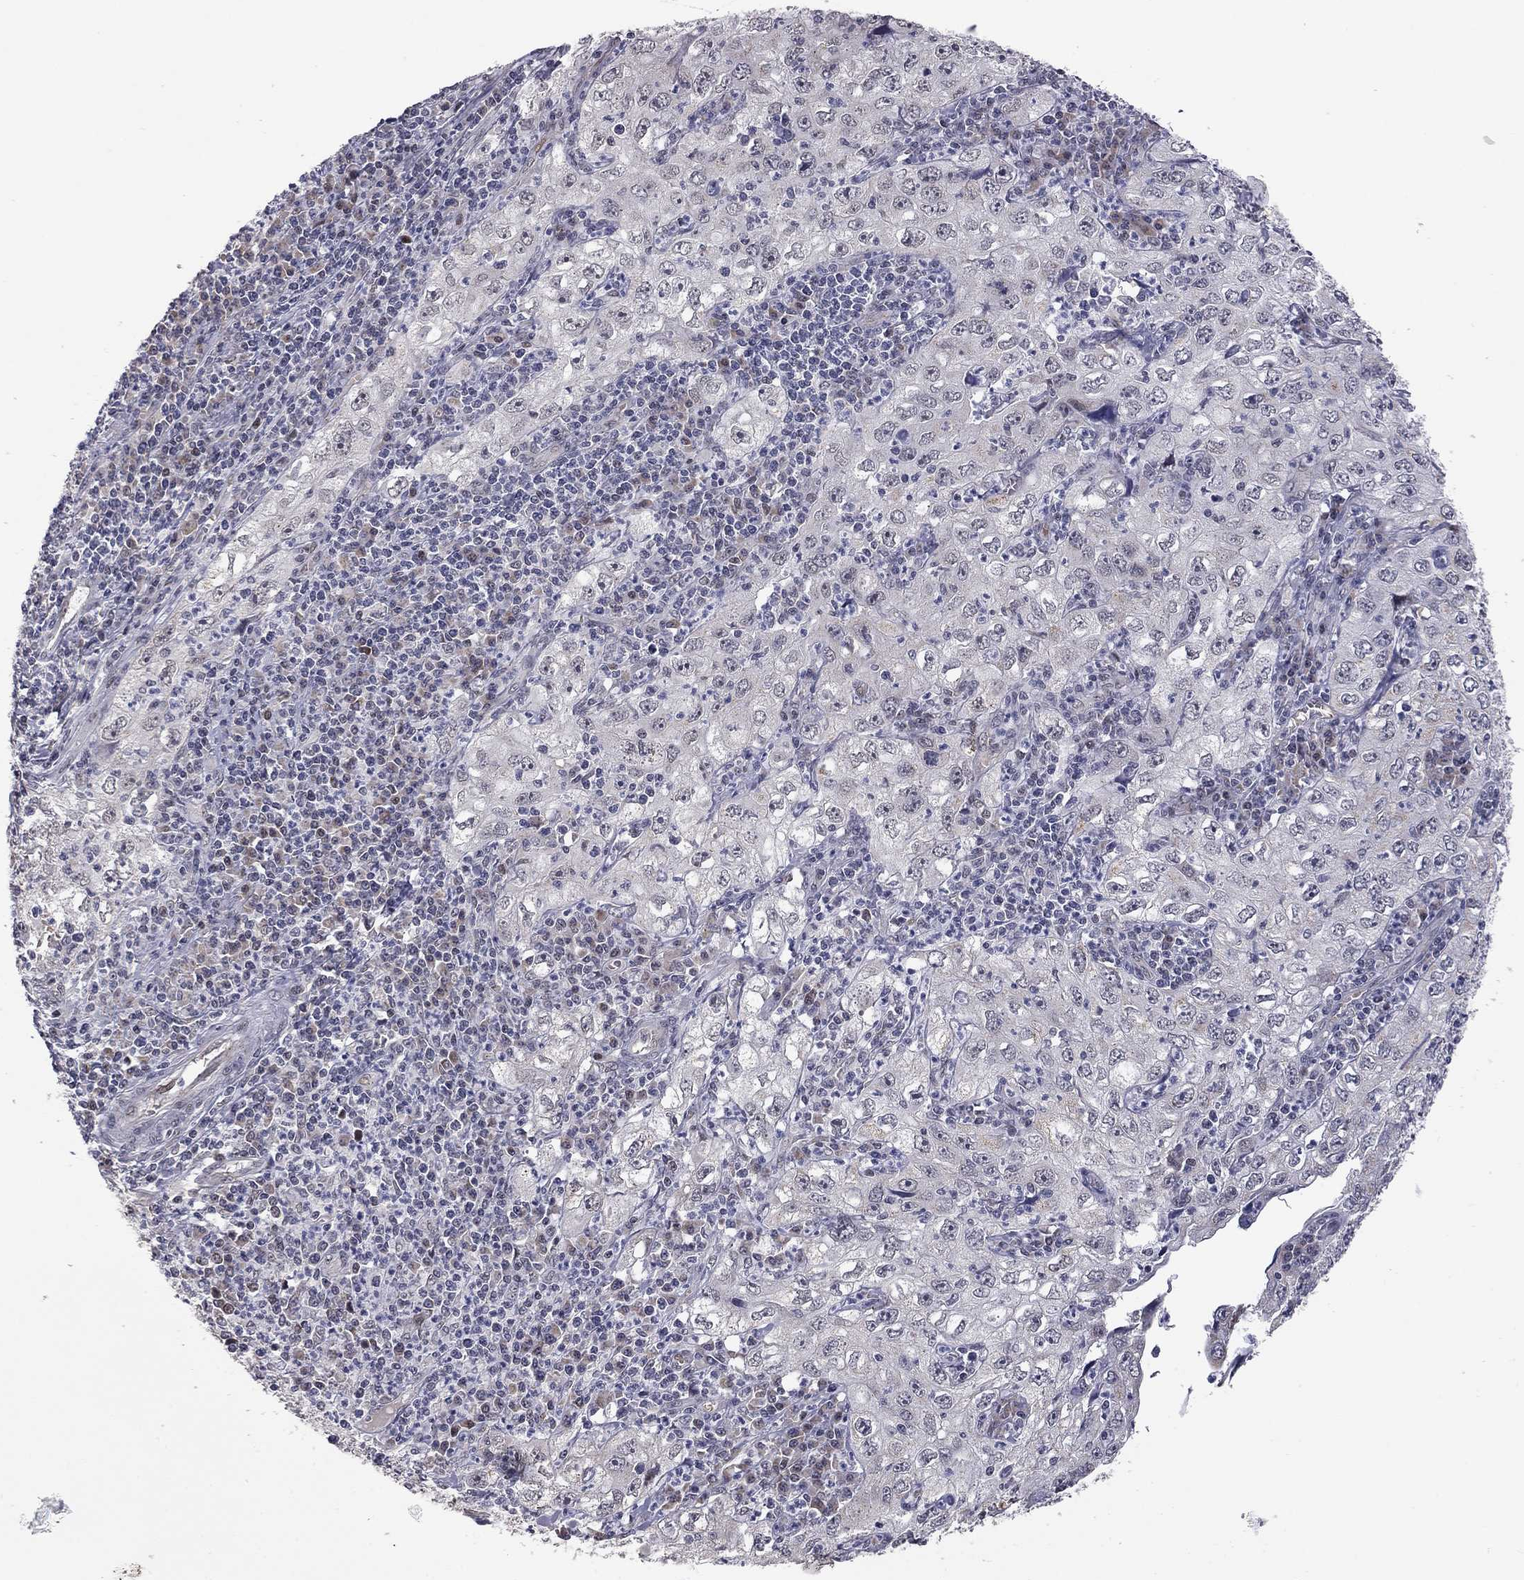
{"staining": {"intensity": "negative", "quantity": "none", "location": "none"}, "tissue": "cervical cancer", "cell_type": "Tumor cells", "image_type": "cancer", "snomed": [{"axis": "morphology", "description": "Squamous cell carcinoma, NOS"}, {"axis": "topography", "description": "Cervix"}], "caption": "Protein analysis of cervical cancer (squamous cell carcinoma) reveals no significant staining in tumor cells. (IHC, brightfield microscopy, high magnification).", "gene": "MC3R", "patient": {"sex": "female", "age": 24}}